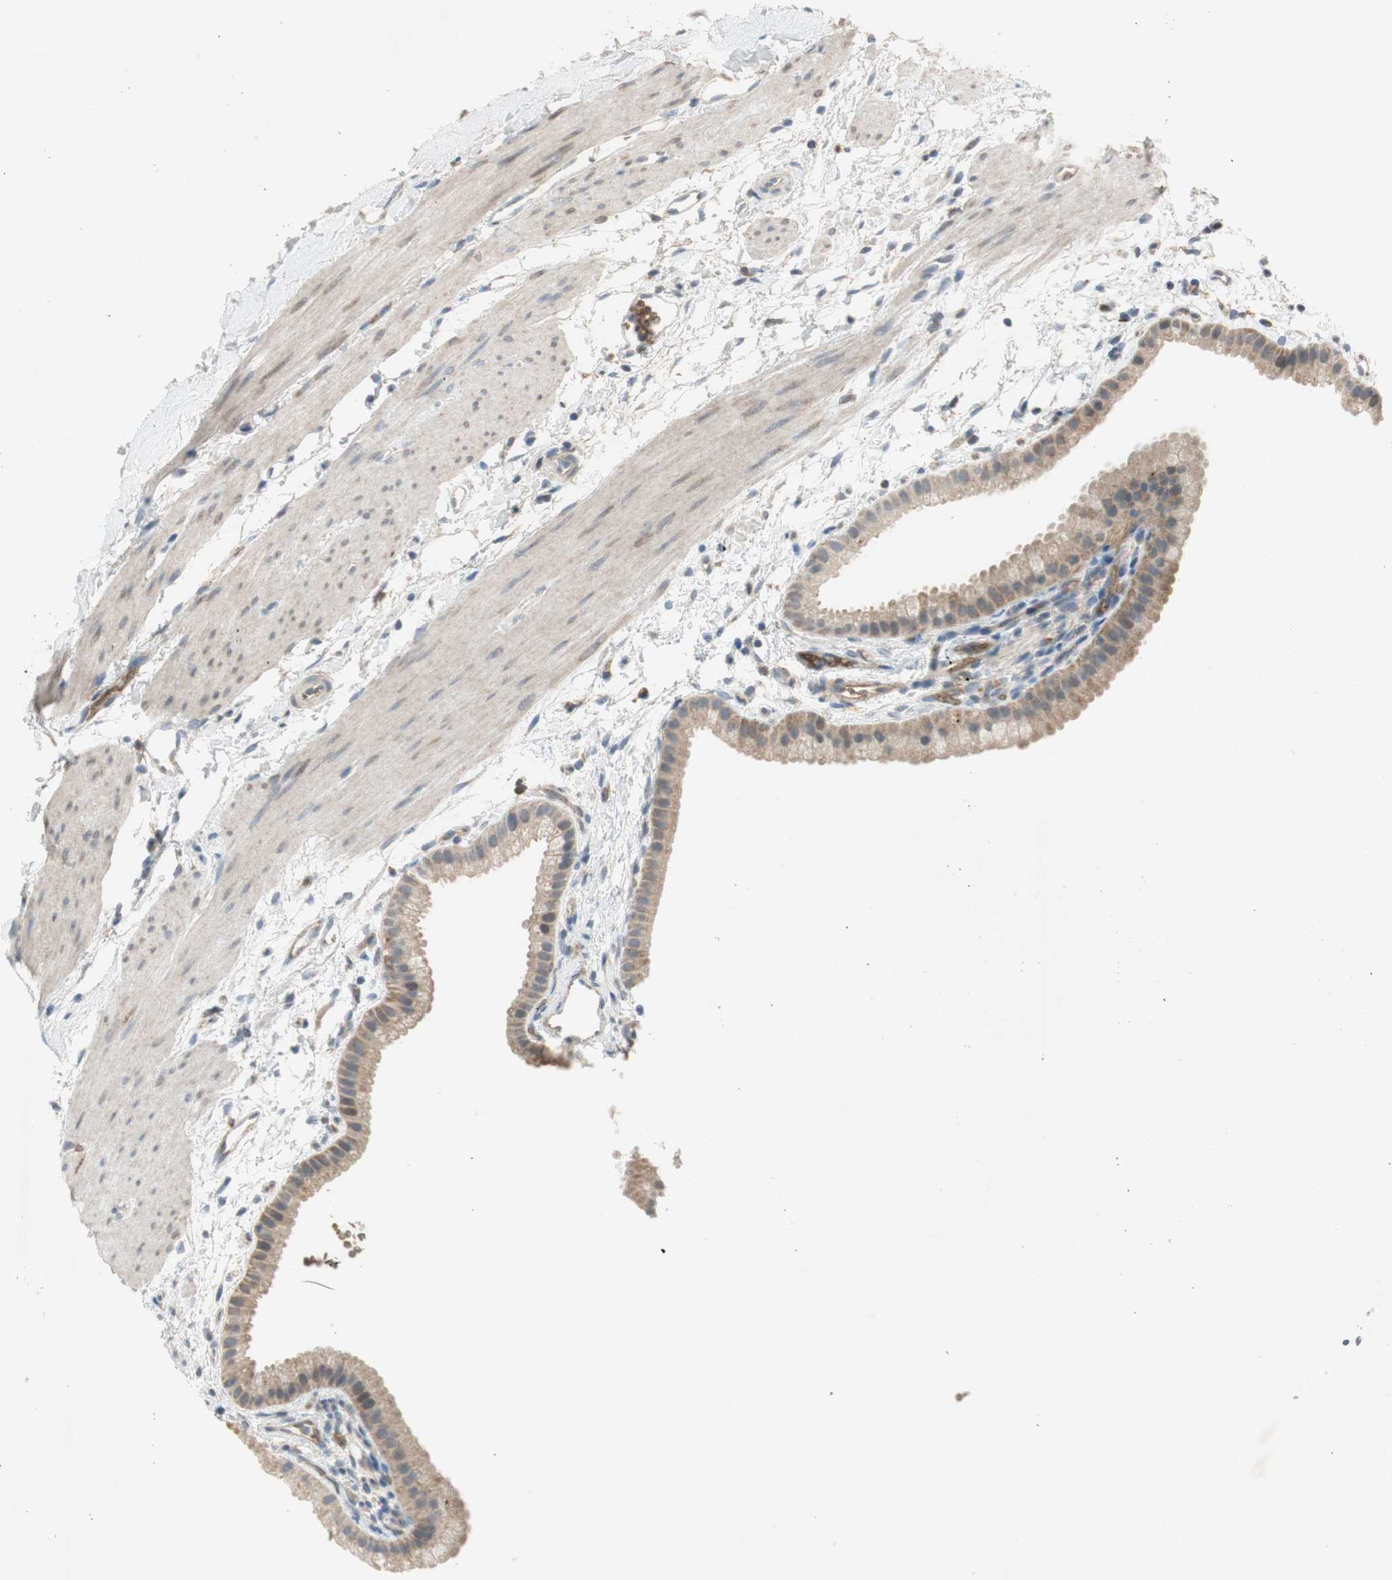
{"staining": {"intensity": "weak", "quantity": ">75%", "location": "cytoplasmic/membranous"}, "tissue": "gallbladder", "cell_type": "Glandular cells", "image_type": "normal", "snomed": [{"axis": "morphology", "description": "Normal tissue, NOS"}, {"axis": "topography", "description": "Gallbladder"}], "caption": "Immunohistochemical staining of normal gallbladder shows weak cytoplasmic/membranous protein positivity in about >75% of glandular cells. Nuclei are stained in blue.", "gene": "GYPC", "patient": {"sex": "female", "age": 64}}